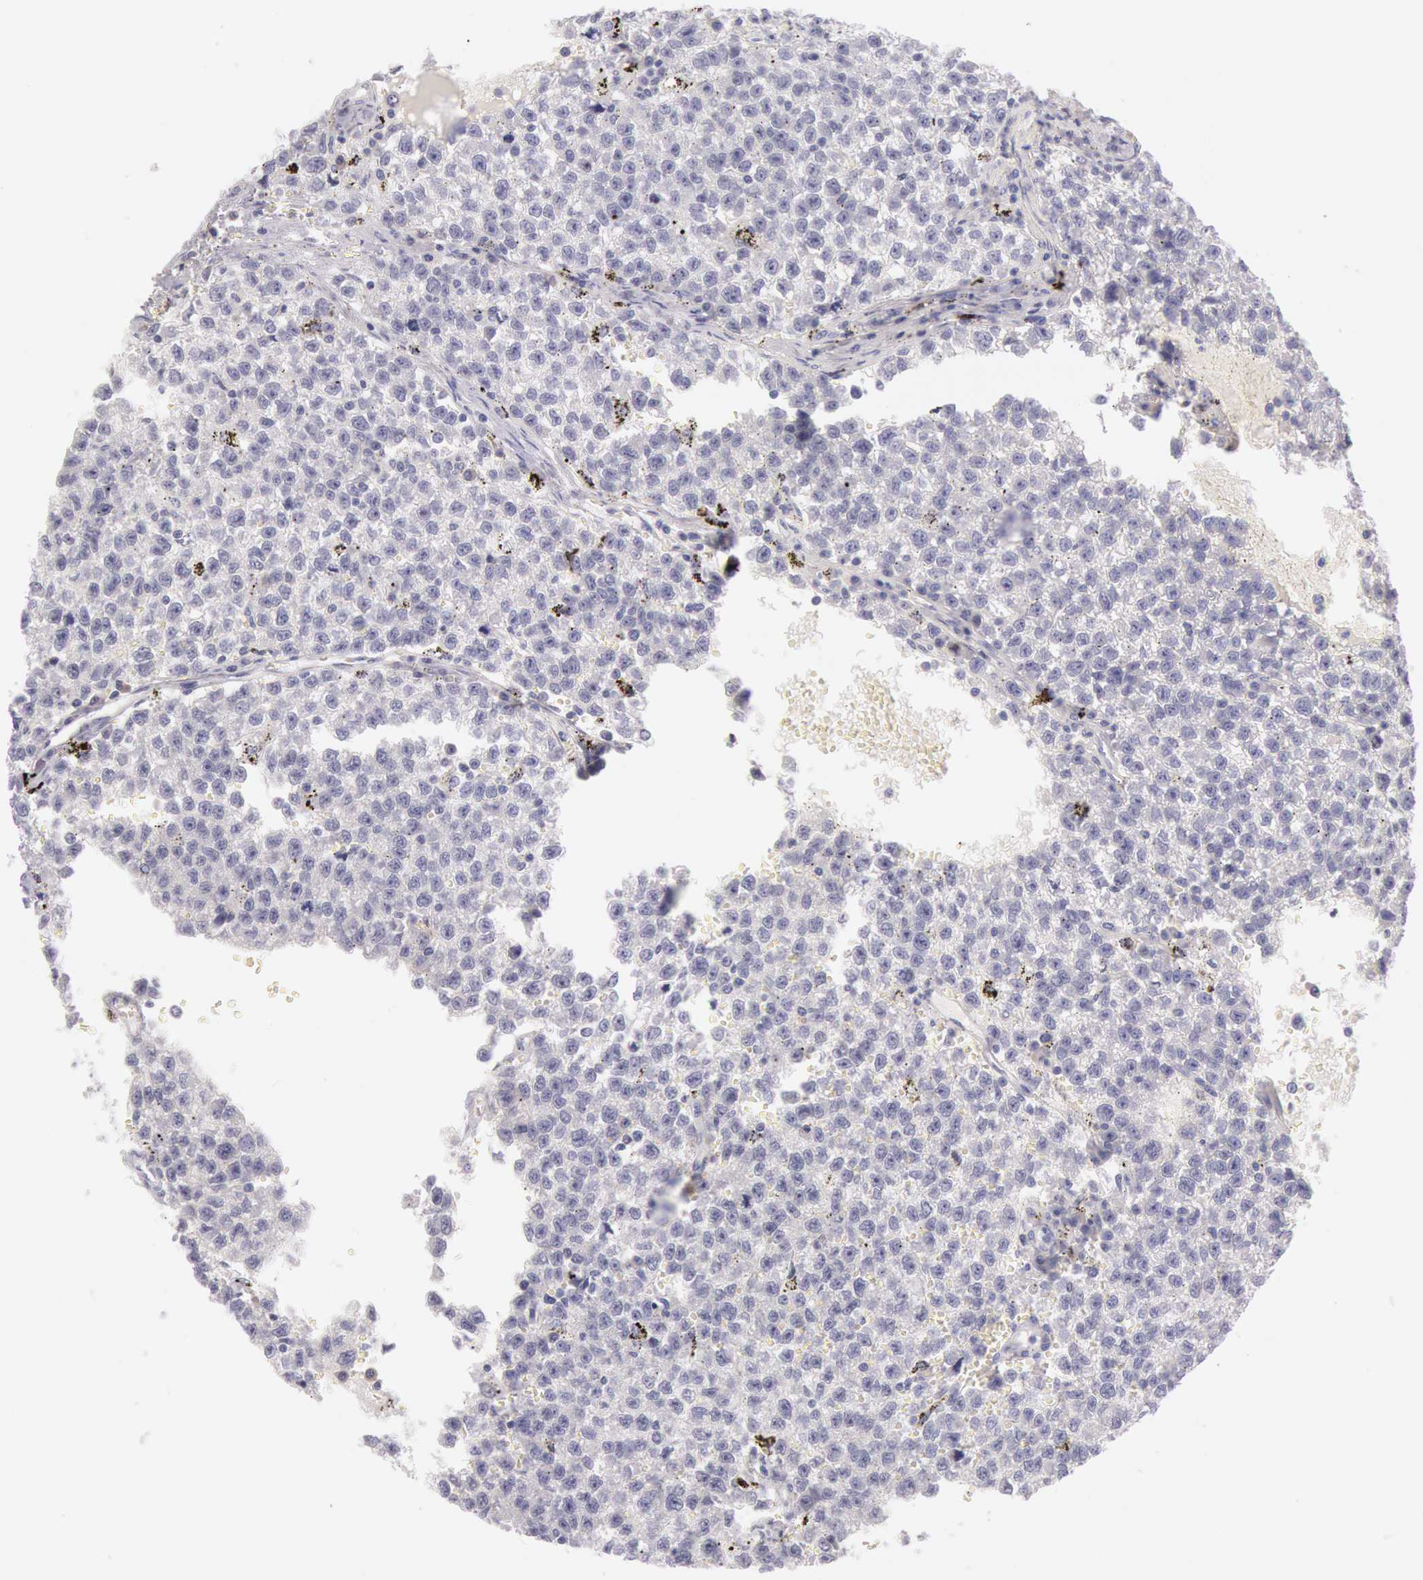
{"staining": {"intensity": "negative", "quantity": "none", "location": "none"}, "tissue": "testis cancer", "cell_type": "Tumor cells", "image_type": "cancer", "snomed": [{"axis": "morphology", "description": "Seminoma, NOS"}, {"axis": "topography", "description": "Testis"}], "caption": "This photomicrograph is of testis cancer stained with immunohistochemistry to label a protein in brown with the nuclei are counter-stained blue. There is no expression in tumor cells.", "gene": "EGFR", "patient": {"sex": "male", "age": 35}}